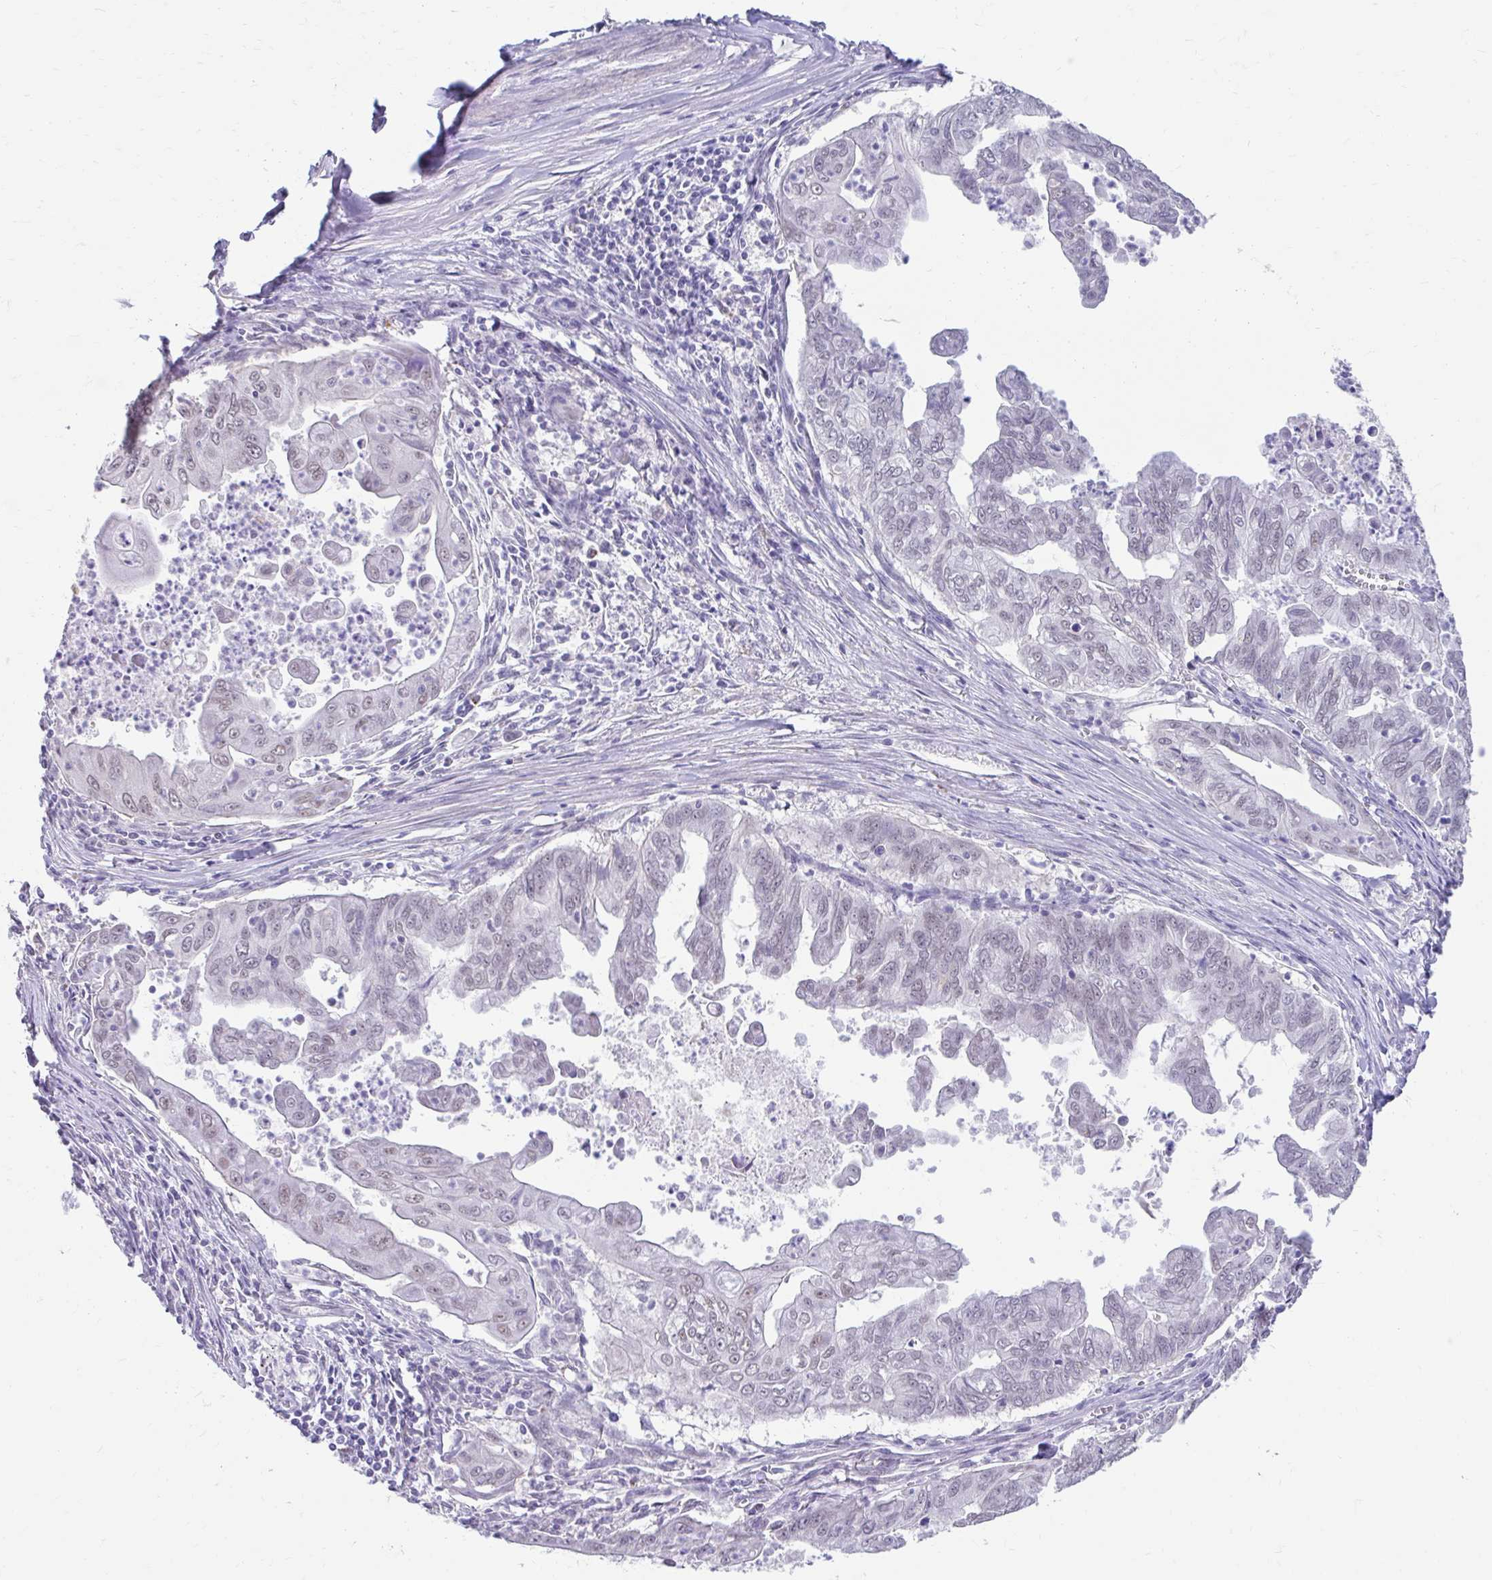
{"staining": {"intensity": "weak", "quantity": "<25%", "location": "nuclear"}, "tissue": "stomach cancer", "cell_type": "Tumor cells", "image_type": "cancer", "snomed": [{"axis": "morphology", "description": "Adenocarcinoma, NOS"}, {"axis": "topography", "description": "Stomach, upper"}], "caption": "A high-resolution micrograph shows immunohistochemistry staining of stomach cancer, which shows no significant expression in tumor cells.", "gene": "DCAF17", "patient": {"sex": "male", "age": 80}}